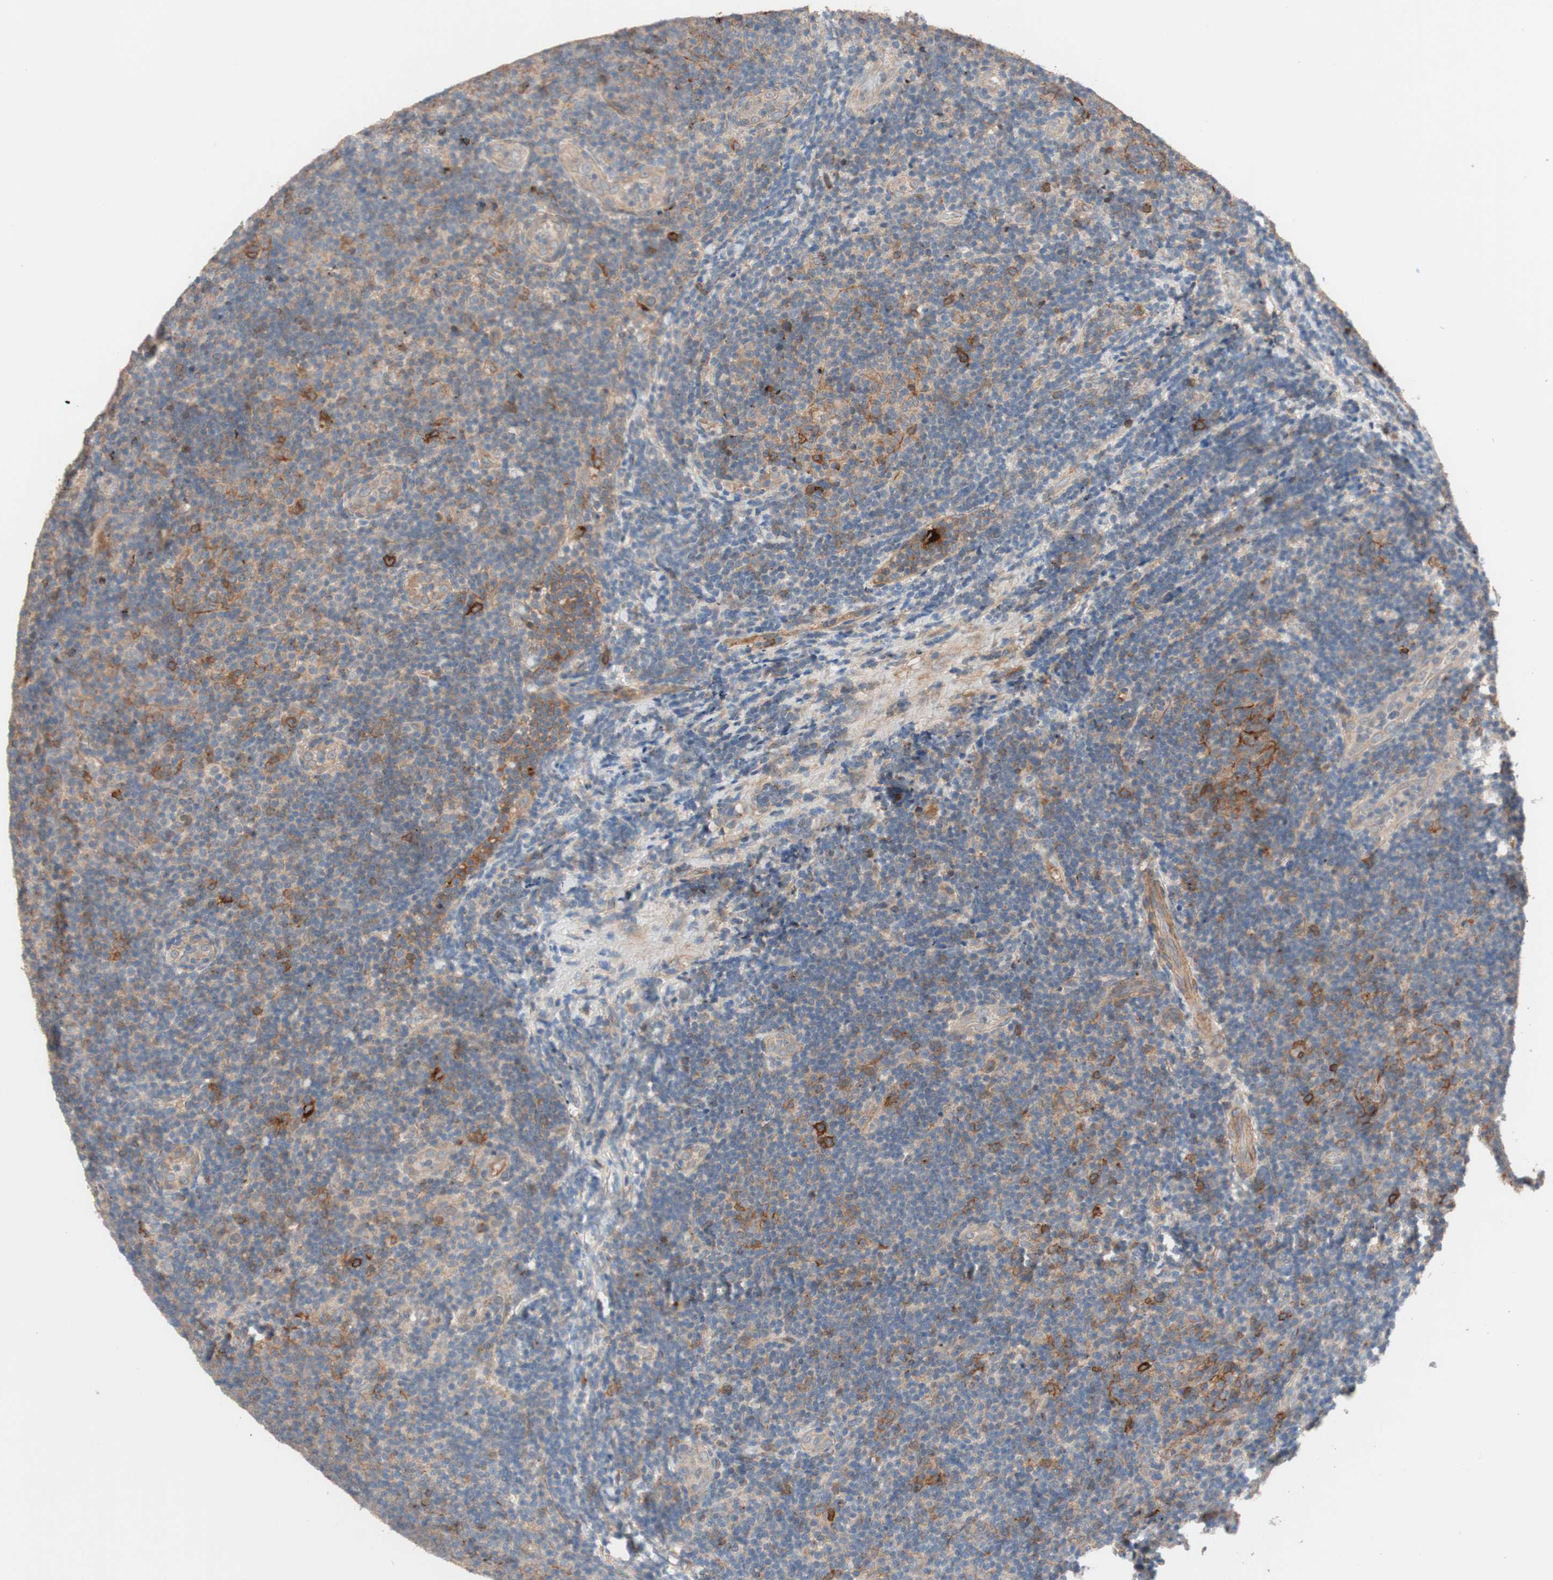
{"staining": {"intensity": "moderate", "quantity": ">75%", "location": "cytoplasmic/membranous"}, "tissue": "lymphoma", "cell_type": "Tumor cells", "image_type": "cancer", "snomed": [{"axis": "morphology", "description": "Malignant lymphoma, non-Hodgkin's type, Low grade"}, {"axis": "topography", "description": "Lymph node"}], "caption": "Immunohistochemistry (DAB) staining of human lymphoma reveals moderate cytoplasmic/membranous protein positivity in about >75% of tumor cells.", "gene": "SDC4", "patient": {"sex": "male", "age": 83}}